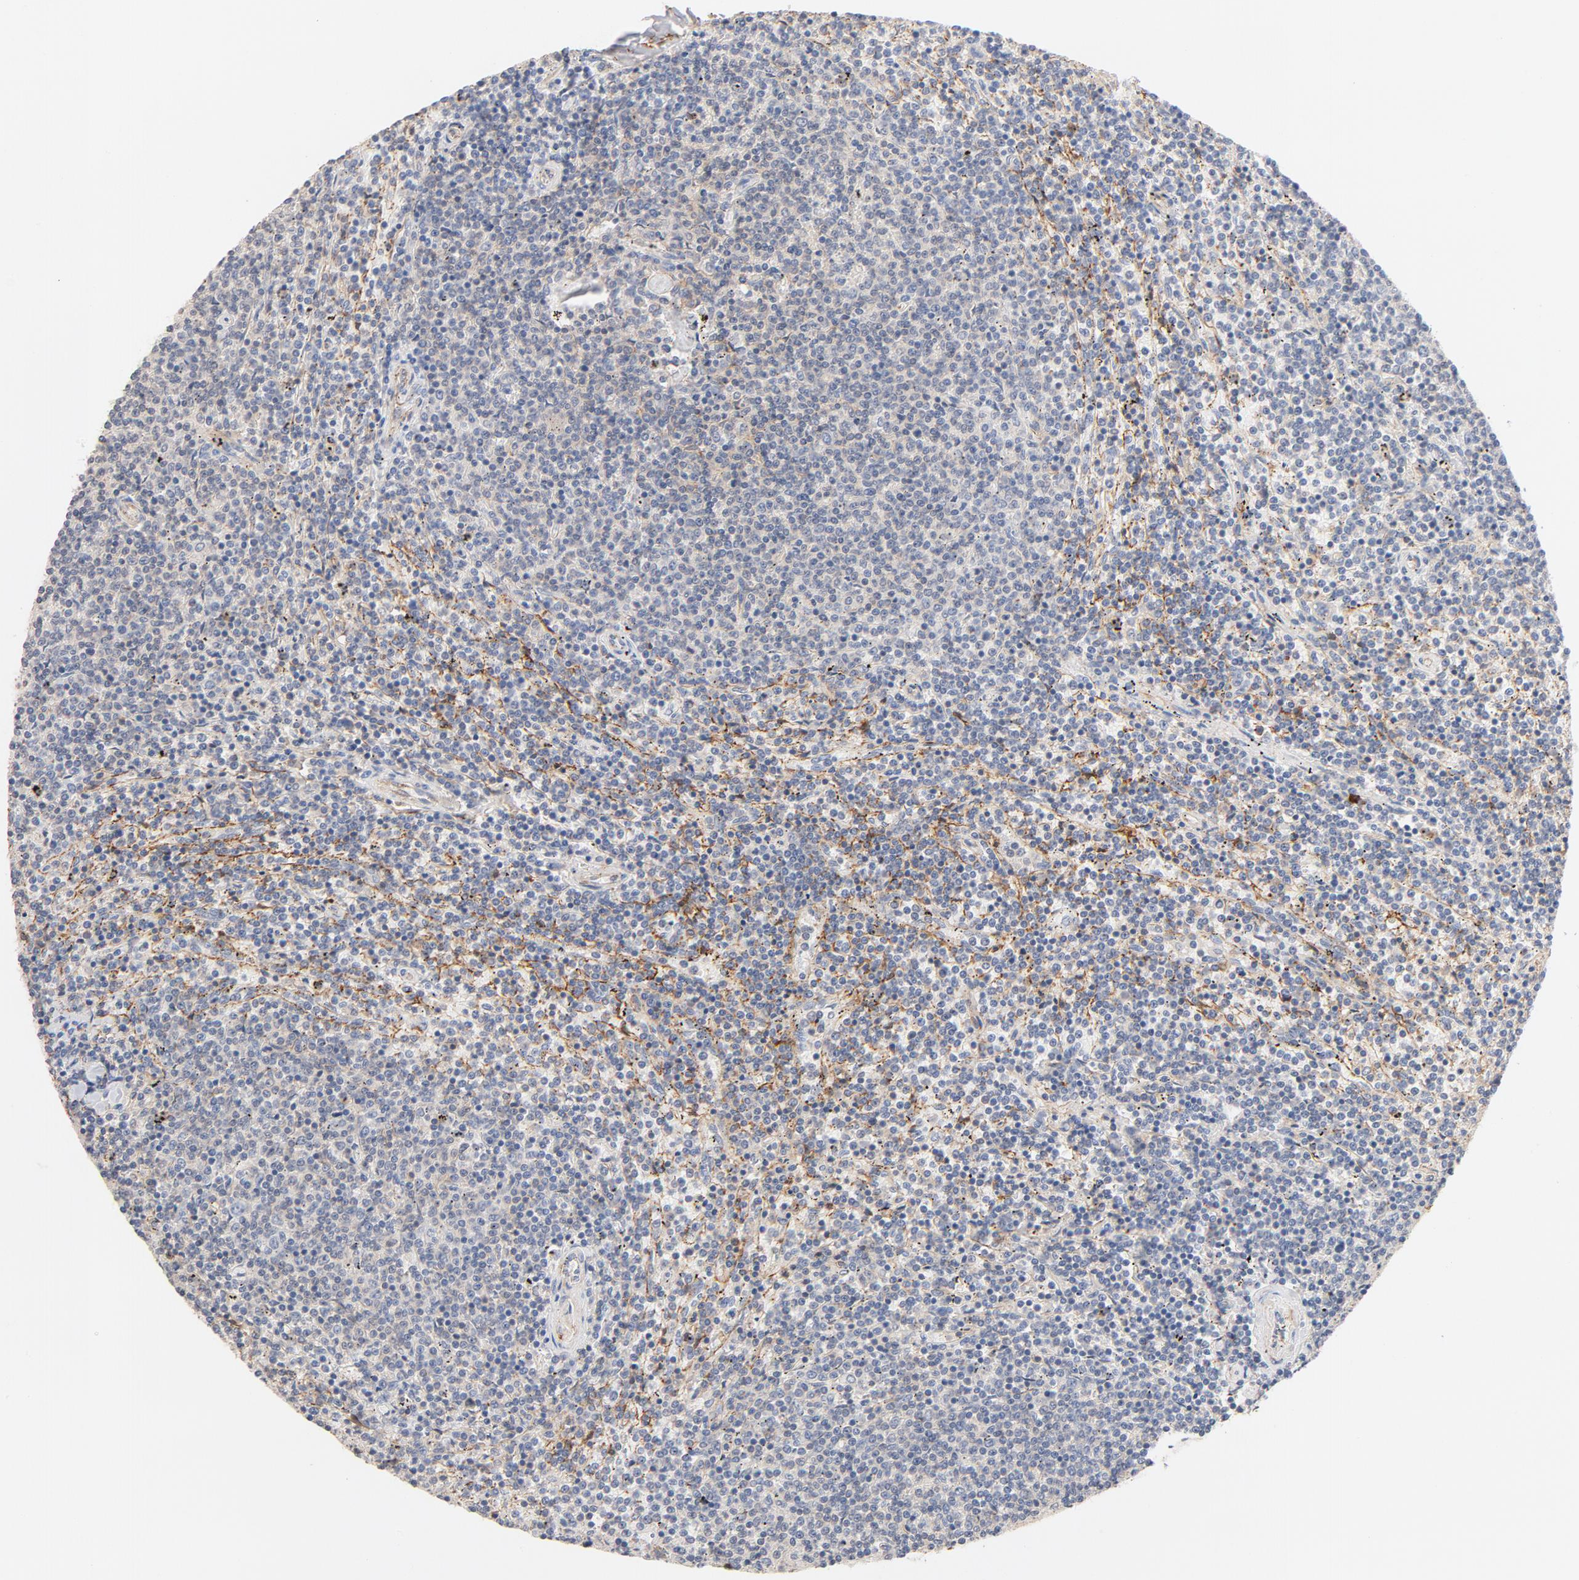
{"staining": {"intensity": "negative", "quantity": "none", "location": "none"}, "tissue": "lymphoma", "cell_type": "Tumor cells", "image_type": "cancer", "snomed": [{"axis": "morphology", "description": "Malignant lymphoma, non-Hodgkin's type, Low grade"}, {"axis": "topography", "description": "Spleen"}], "caption": "Immunohistochemistry (IHC) histopathology image of low-grade malignant lymphoma, non-Hodgkin's type stained for a protein (brown), which exhibits no staining in tumor cells.", "gene": "STRN3", "patient": {"sex": "female", "age": 50}}